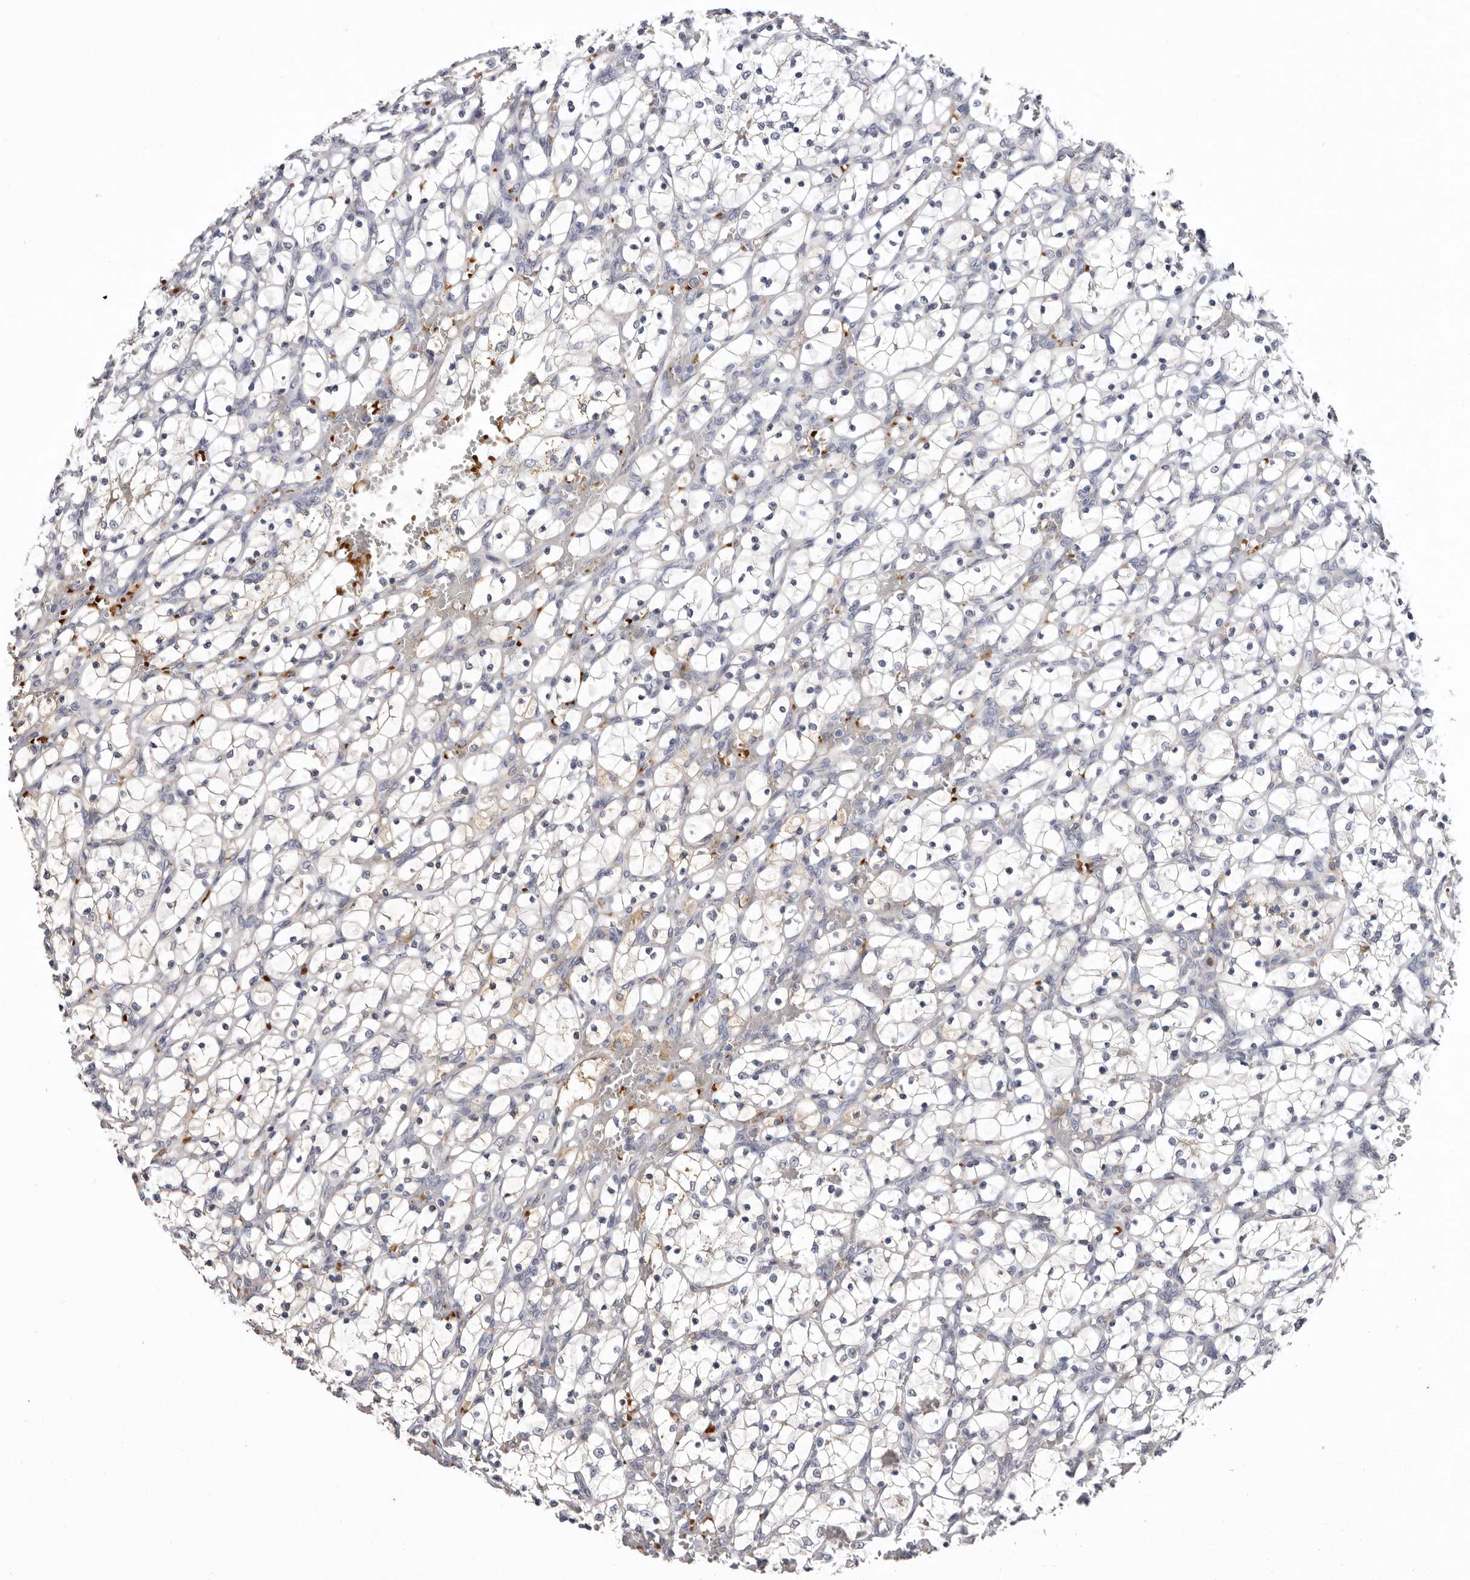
{"staining": {"intensity": "negative", "quantity": "none", "location": "none"}, "tissue": "renal cancer", "cell_type": "Tumor cells", "image_type": "cancer", "snomed": [{"axis": "morphology", "description": "Adenocarcinoma, NOS"}, {"axis": "topography", "description": "Kidney"}], "caption": "High power microscopy histopathology image of an immunohistochemistry (IHC) micrograph of adenocarcinoma (renal), revealing no significant positivity in tumor cells. The staining was performed using DAB to visualize the protein expression in brown, while the nuclei were stained in blue with hematoxylin (Magnification: 20x).", "gene": "LMLN", "patient": {"sex": "female", "age": 69}}